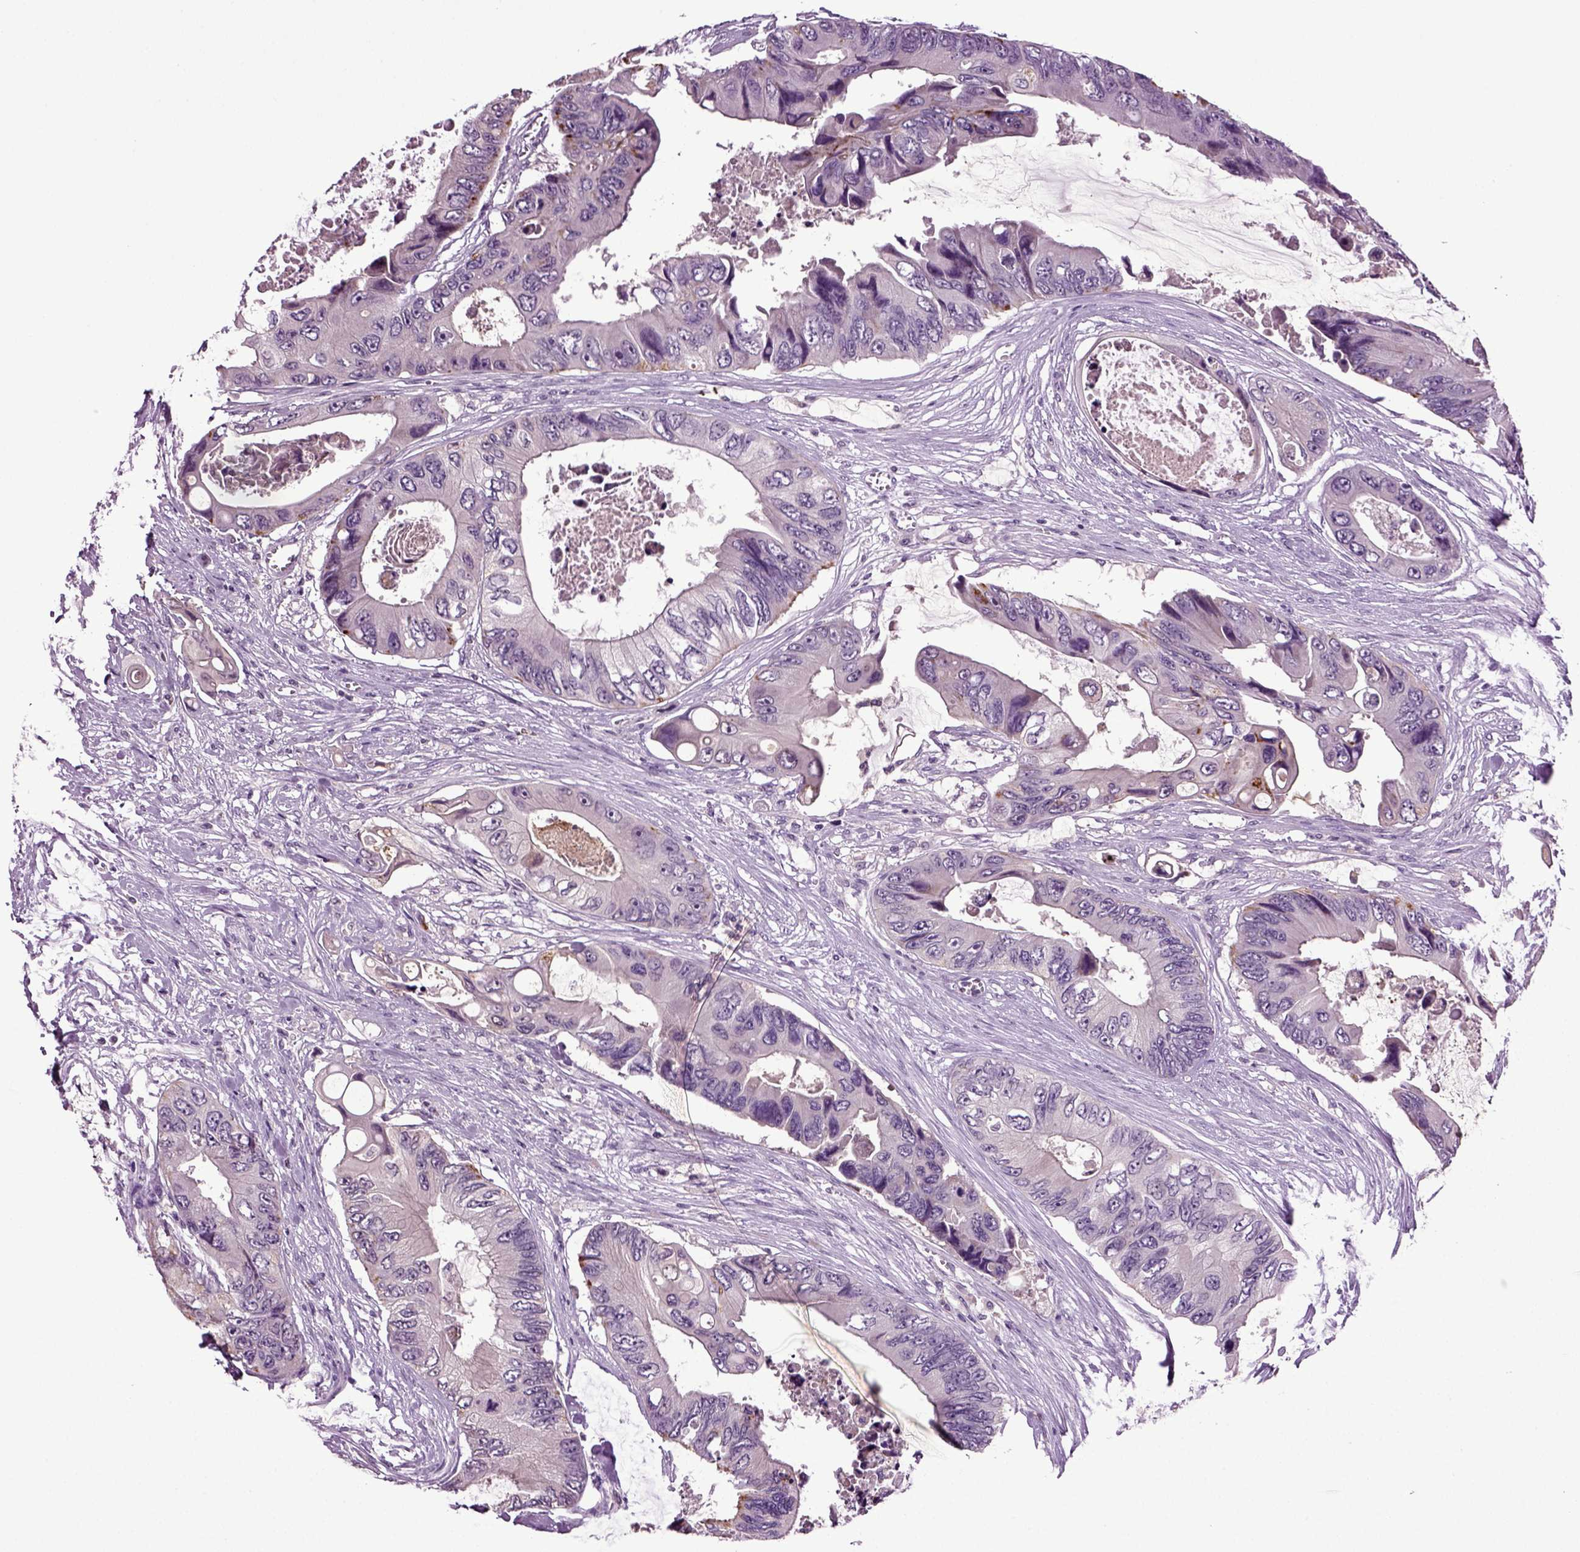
{"staining": {"intensity": "negative", "quantity": "none", "location": "none"}, "tissue": "colorectal cancer", "cell_type": "Tumor cells", "image_type": "cancer", "snomed": [{"axis": "morphology", "description": "Adenocarcinoma, NOS"}, {"axis": "topography", "description": "Rectum"}], "caption": "The immunohistochemistry (IHC) image has no significant expression in tumor cells of colorectal adenocarcinoma tissue.", "gene": "FGF11", "patient": {"sex": "male", "age": 63}}